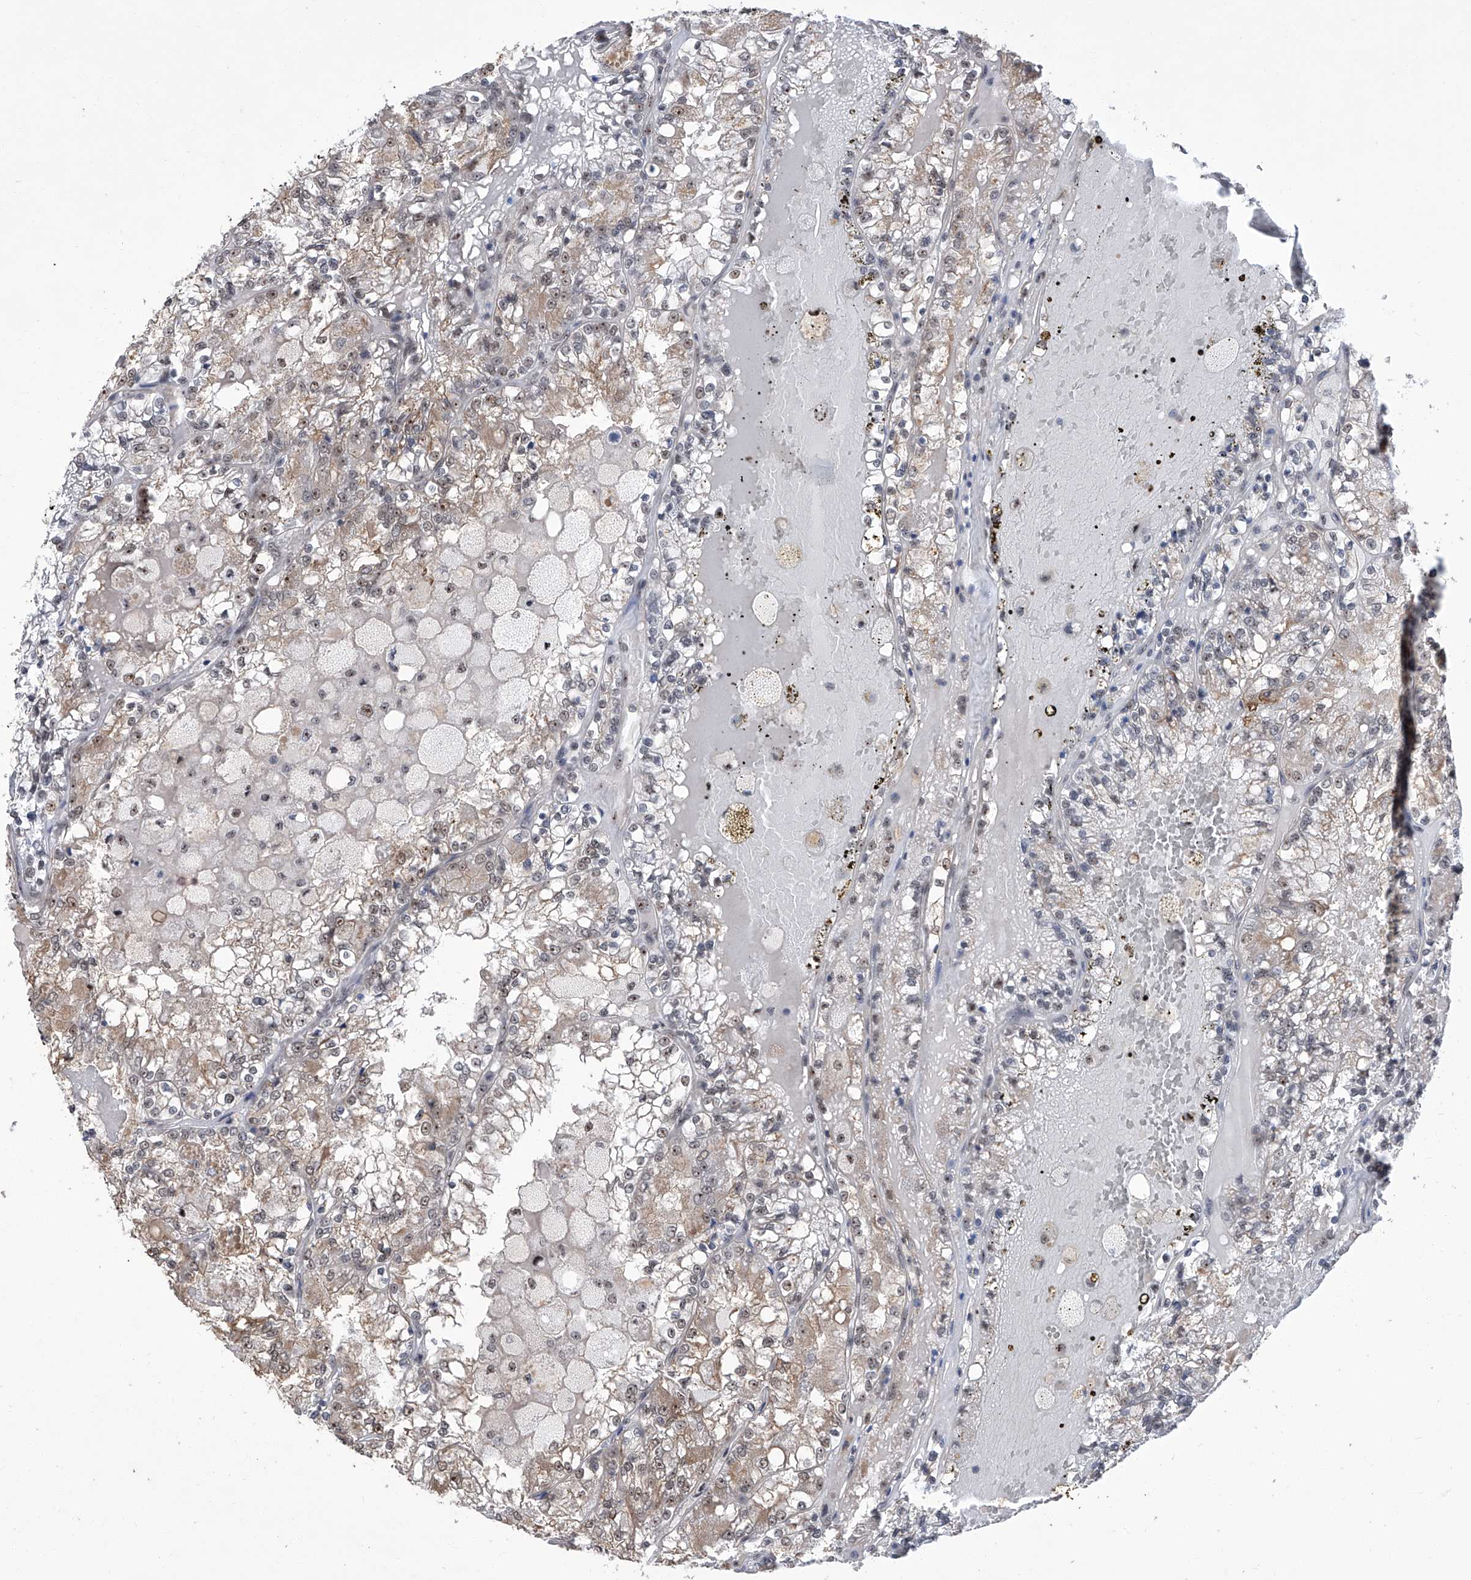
{"staining": {"intensity": "moderate", "quantity": "25%-75%", "location": "nuclear"}, "tissue": "renal cancer", "cell_type": "Tumor cells", "image_type": "cancer", "snomed": [{"axis": "morphology", "description": "Adenocarcinoma, NOS"}, {"axis": "topography", "description": "Kidney"}], "caption": "Moderate nuclear protein staining is seen in approximately 25%-75% of tumor cells in renal adenocarcinoma.", "gene": "CMTR1", "patient": {"sex": "female", "age": 56}}